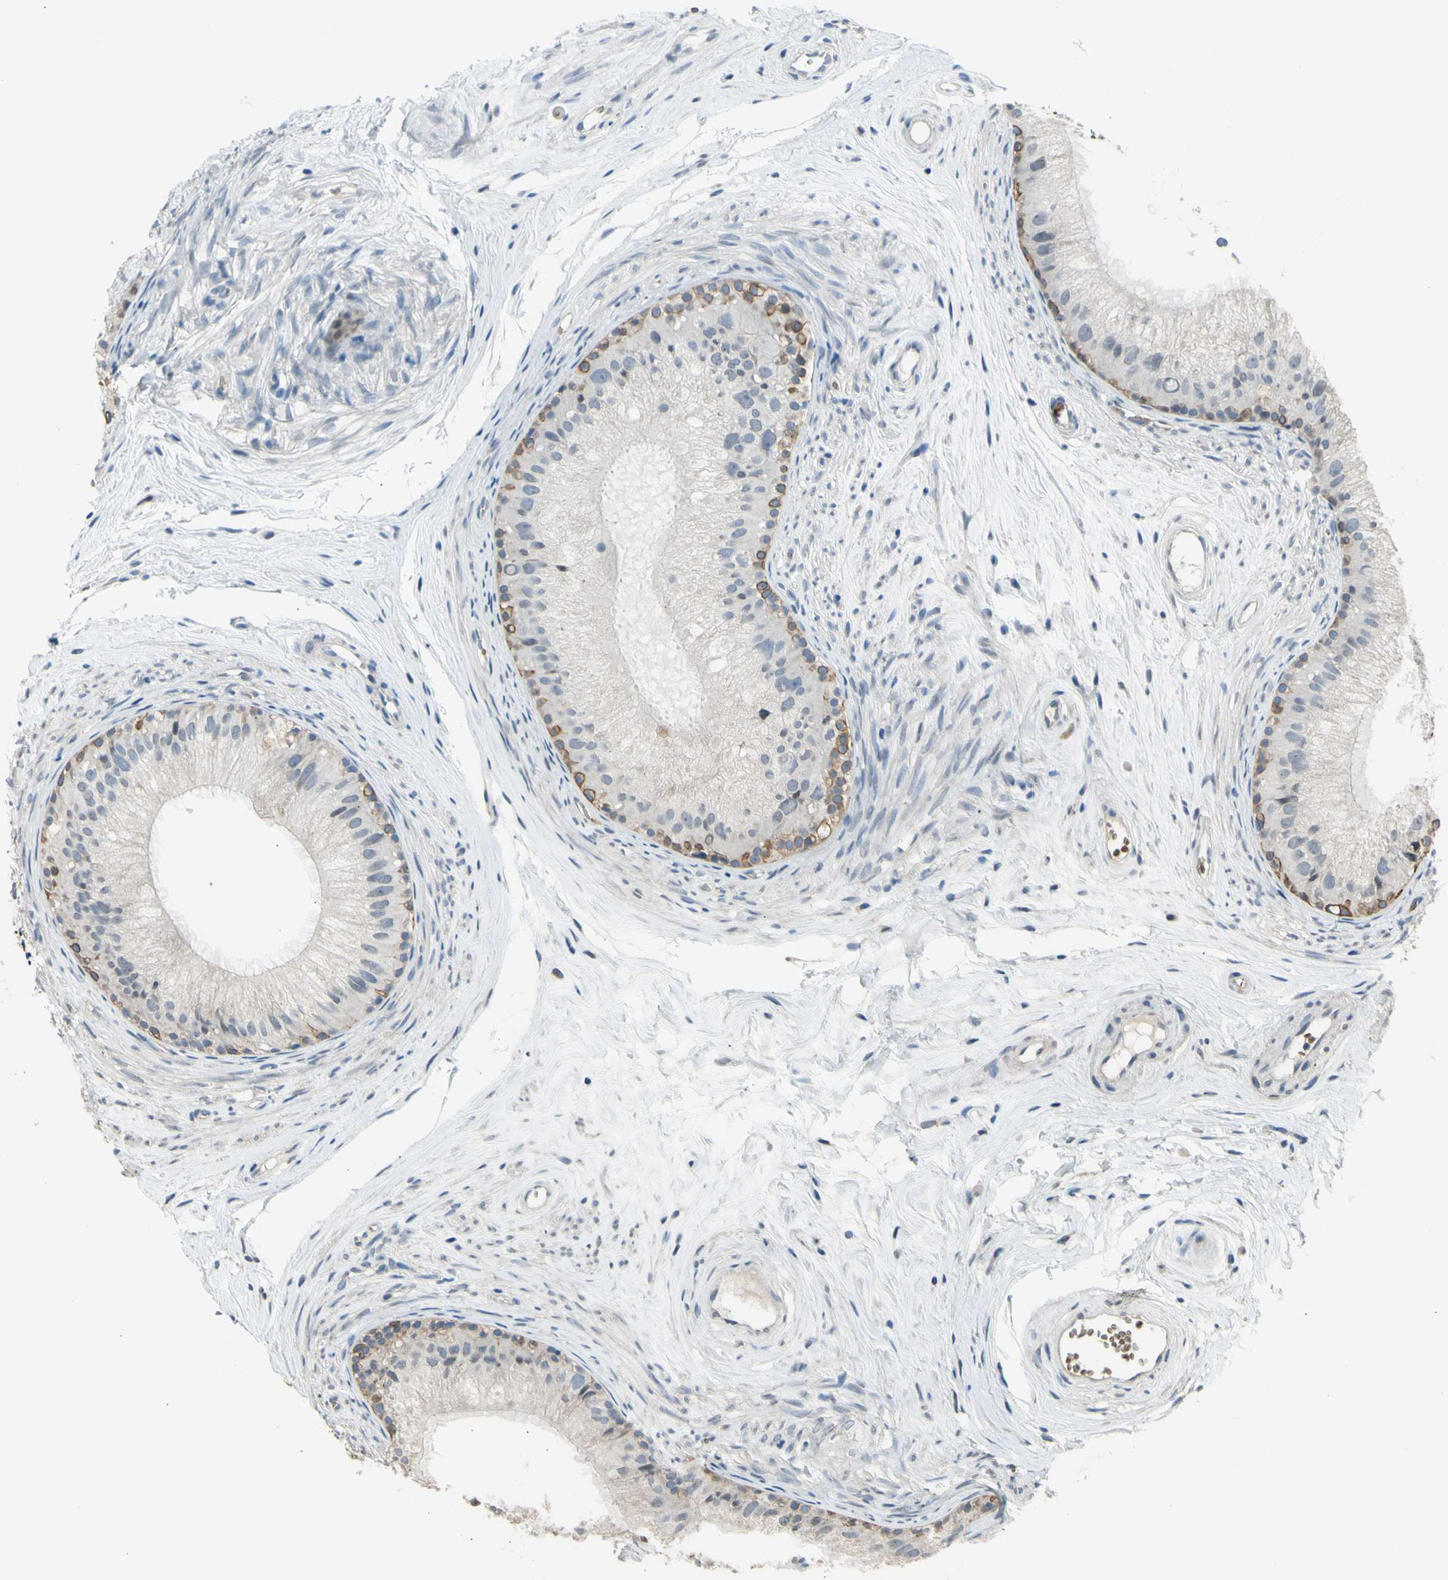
{"staining": {"intensity": "moderate", "quantity": "<25%", "location": "cytoplasmic/membranous"}, "tissue": "epididymis", "cell_type": "Glandular cells", "image_type": "normal", "snomed": [{"axis": "morphology", "description": "Normal tissue, NOS"}, {"axis": "topography", "description": "Epididymis"}], "caption": "Immunohistochemistry of benign epididymis displays low levels of moderate cytoplasmic/membranous expression in approximately <25% of glandular cells.", "gene": "ZNF184", "patient": {"sex": "male", "age": 56}}